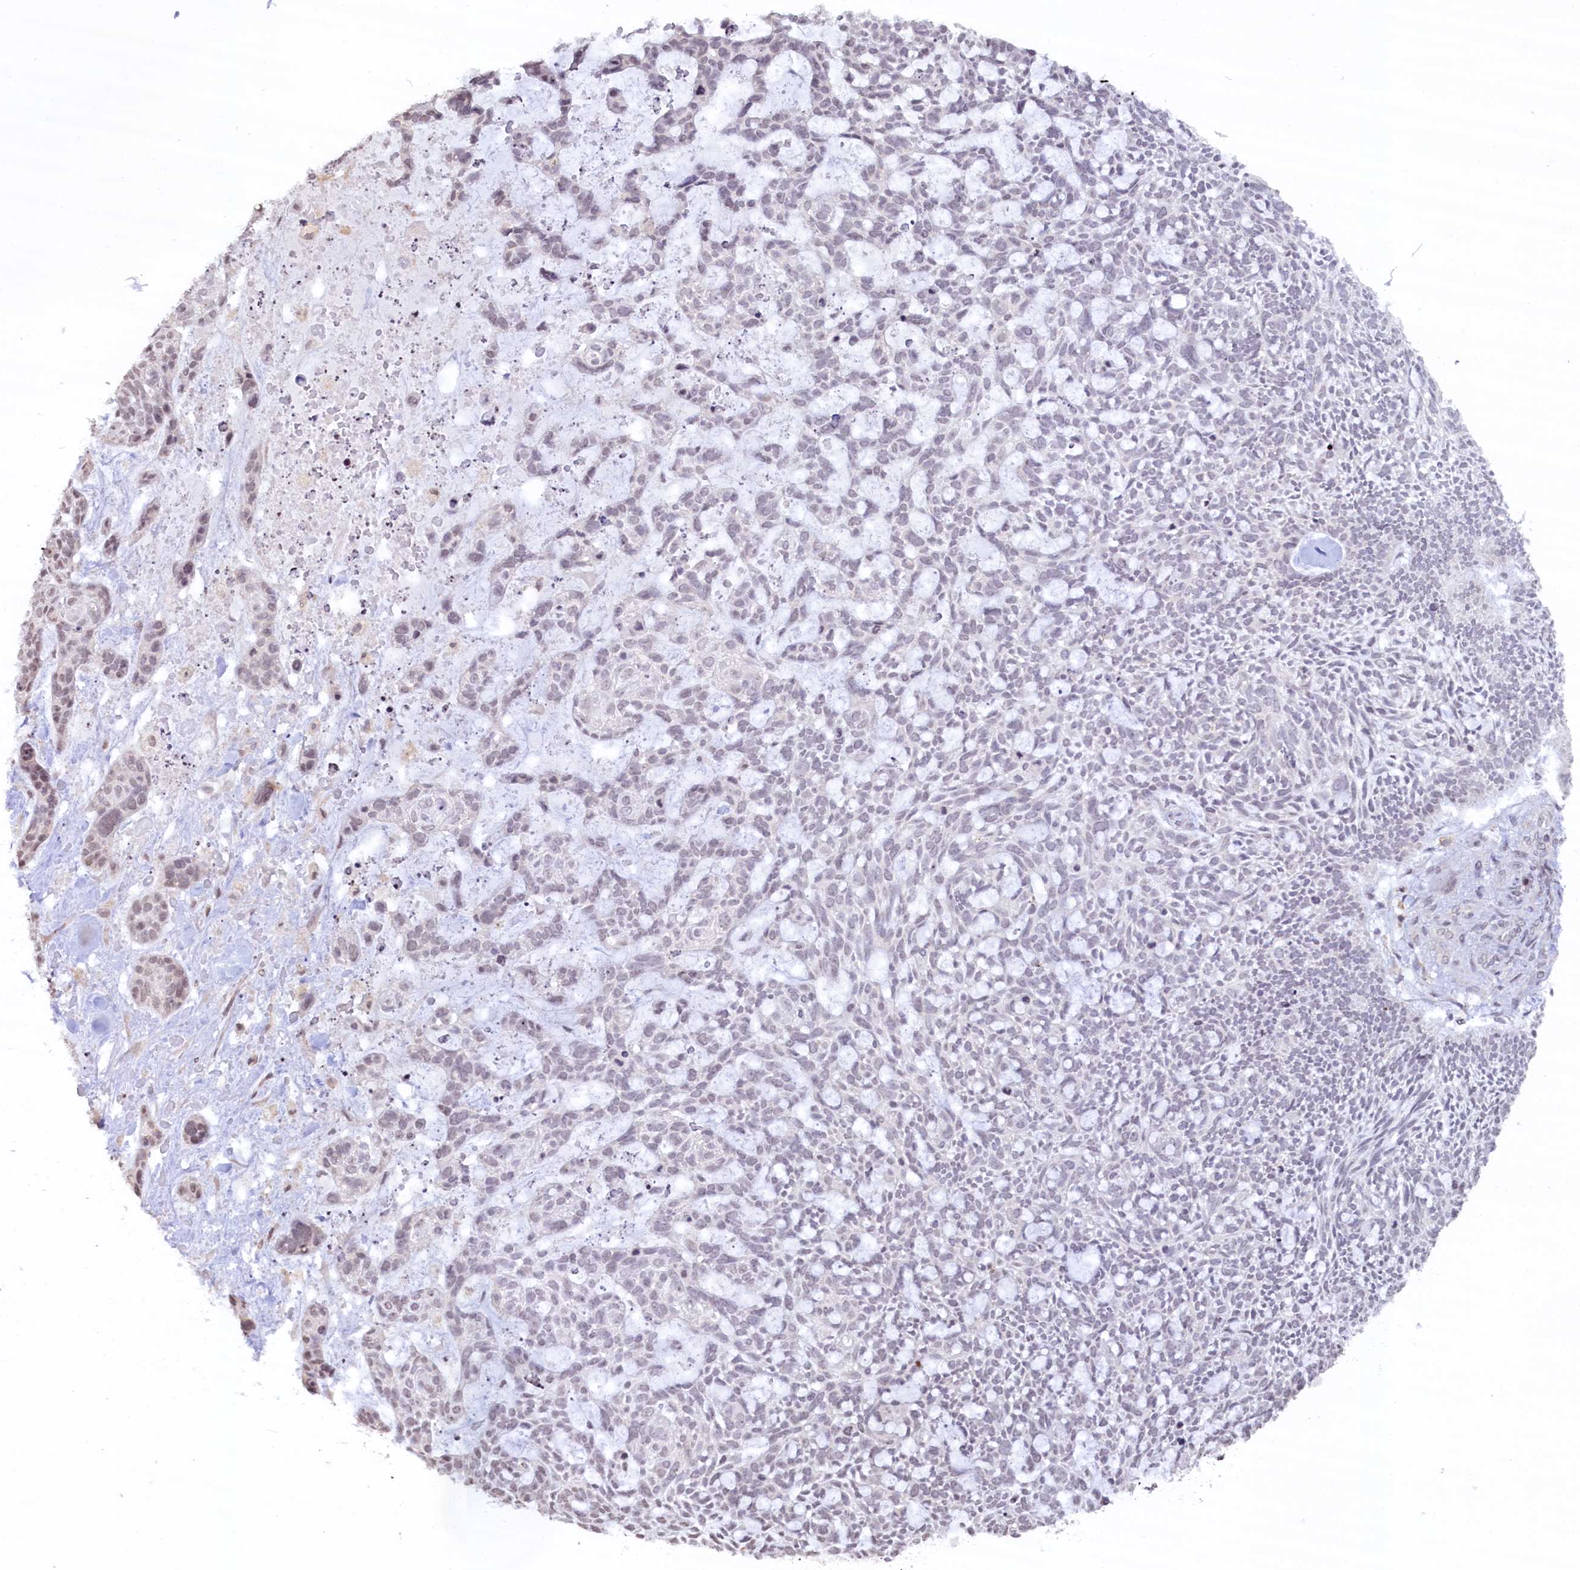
{"staining": {"intensity": "negative", "quantity": "none", "location": "none"}, "tissue": "skin cancer", "cell_type": "Tumor cells", "image_type": "cancer", "snomed": [{"axis": "morphology", "description": "Basal cell carcinoma"}, {"axis": "topography", "description": "Skin"}], "caption": "This image is of basal cell carcinoma (skin) stained with immunohistochemistry (IHC) to label a protein in brown with the nuclei are counter-stained blue. There is no positivity in tumor cells.", "gene": "FYB1", "patient": {"sex": "male", "age": 88}}